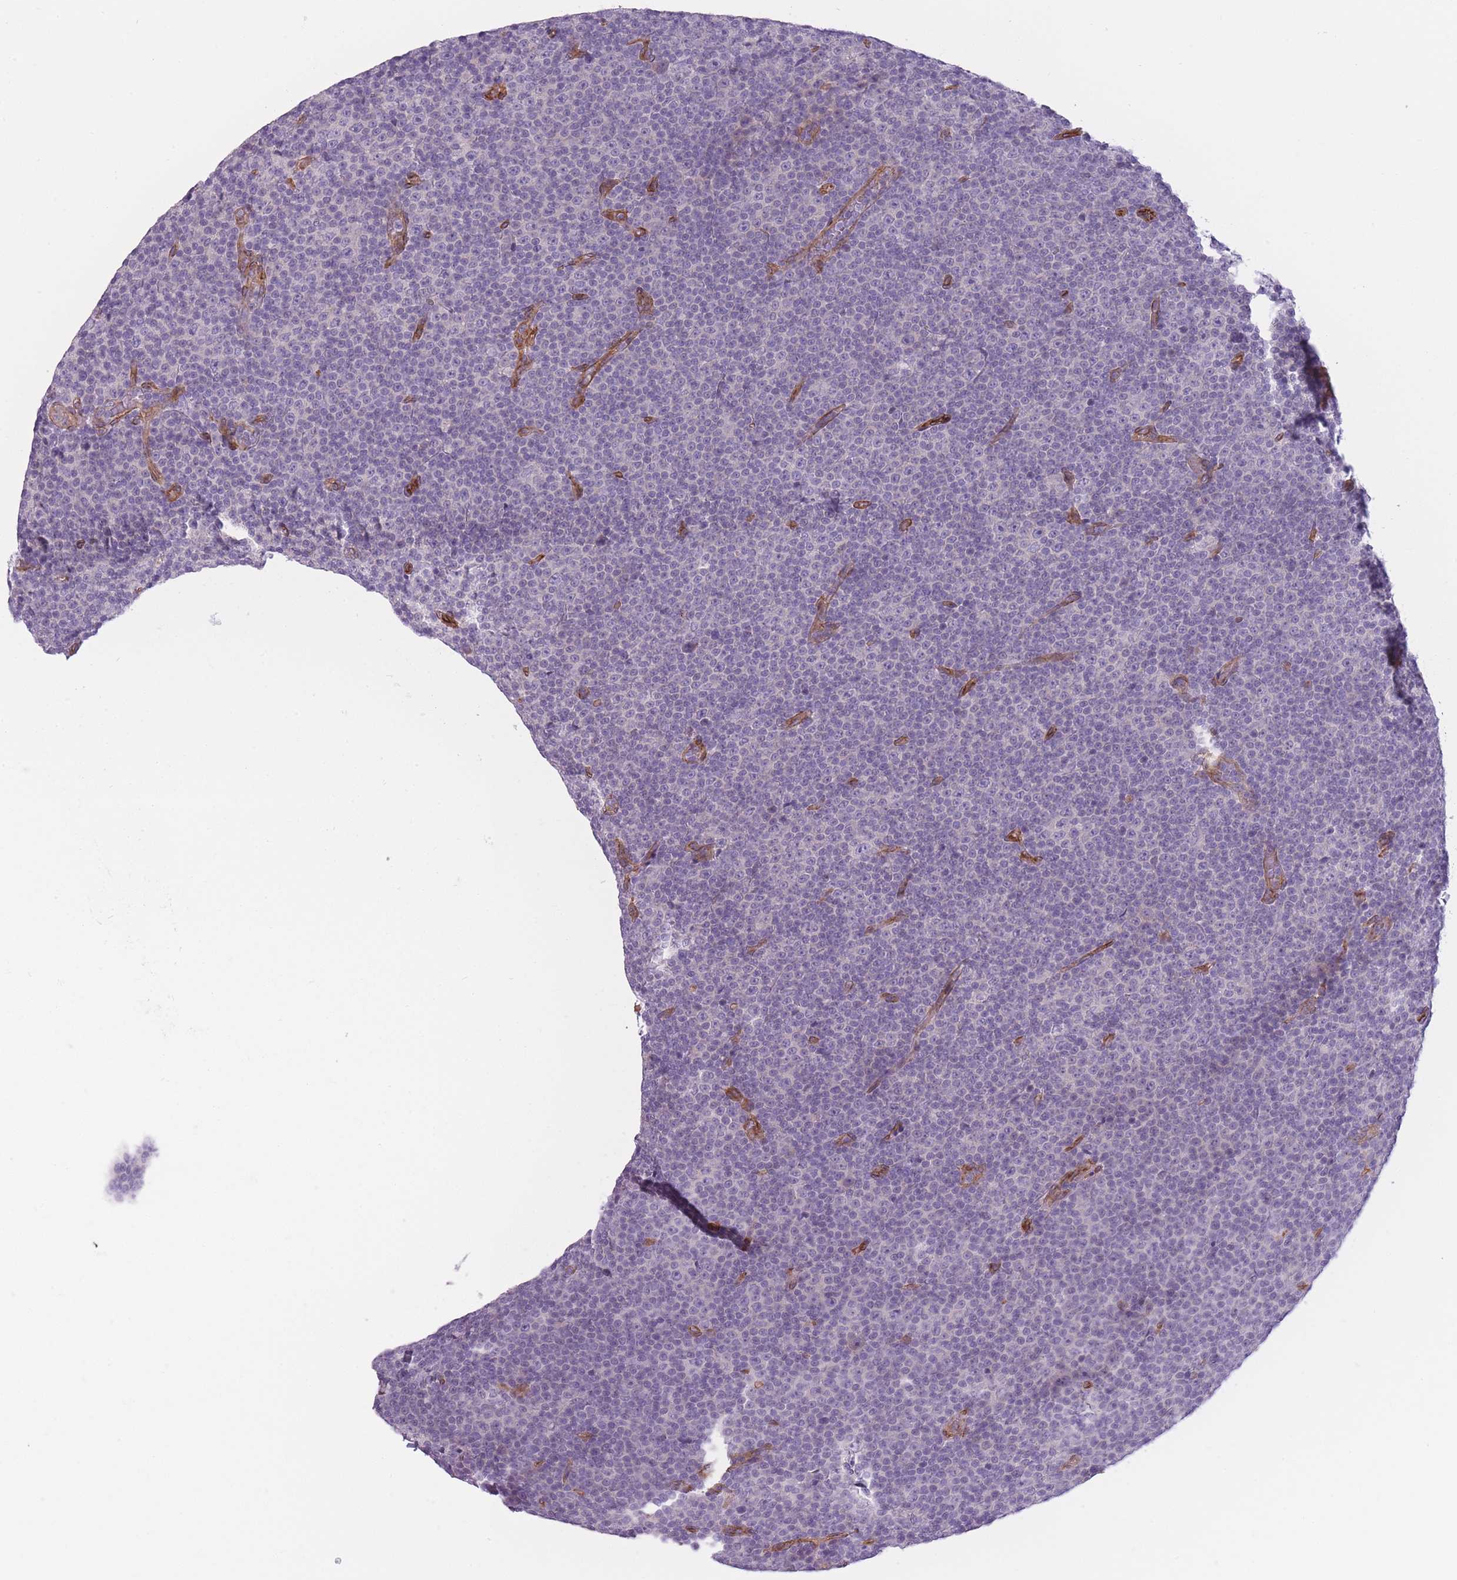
{"staining": {"intensity": "negative", "quantity": "none", "location": "none"}, "tissue": "lymphoma", "cell_type": "Tumor cells", "image_type": "cancer", "snomed": [{"axis": "morphology", "description": "Malignant lymphoma, non-Hodgkin's type, Low grade"}, {"axis": "topography", "description": "Lymph node"}], "caption": "This is an immunohistochemistry histopathology image of malignant lymphoma, non-Hodgkin's type (low-grade). There is no staining in tumor cells.", "gene": "OR6B3", "patient": {"sex": "female", "age": 67}}